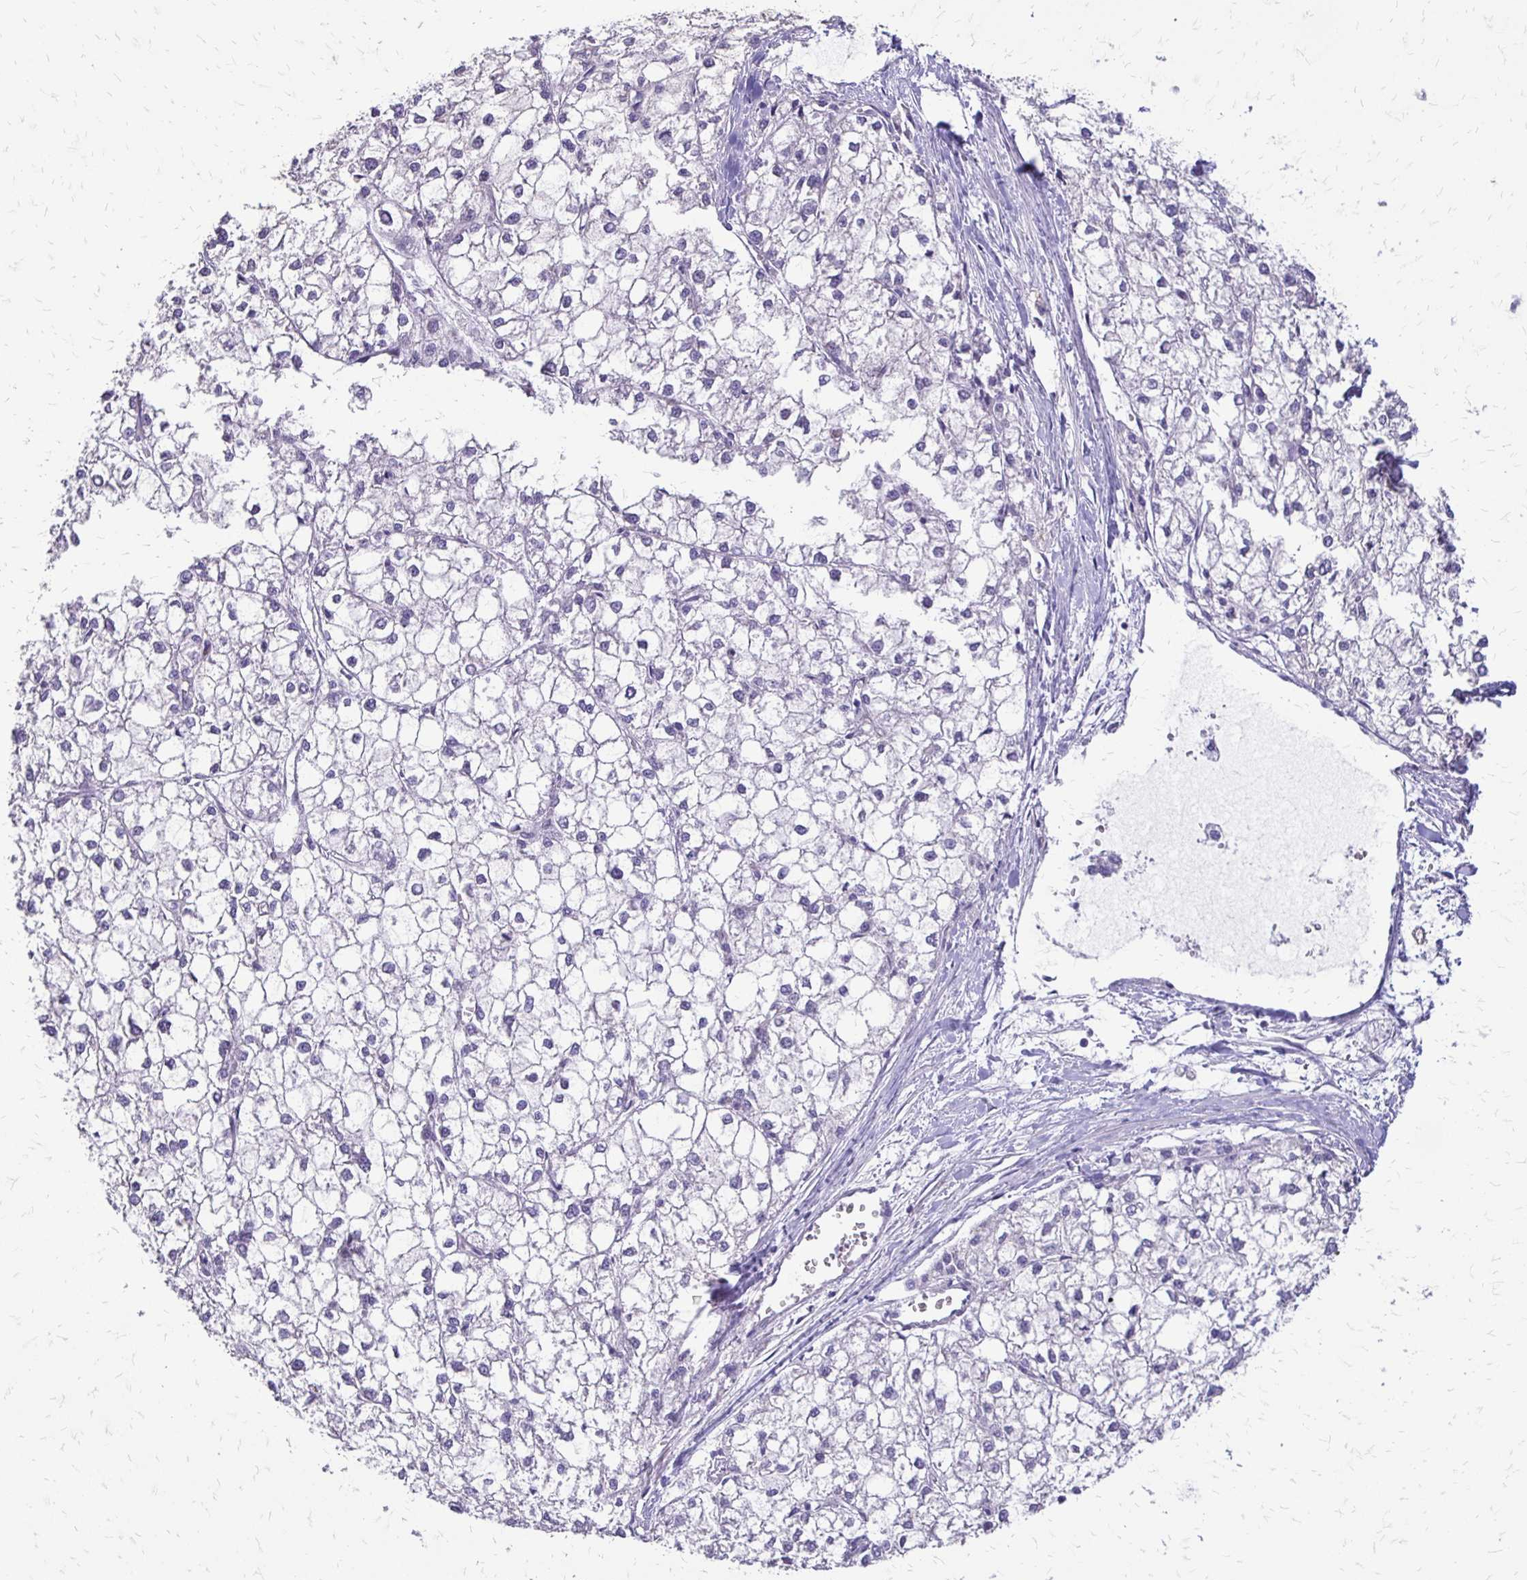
{"staining": {"intensity": "negative", "quantity": "none", "location": "none"}, "tissue": "liver cancer", "cell_type": "Tumor cells", "image_type": "cancer", "snomed": [{"axis": "morphology", "description": "Carcinoma, Hepatocellular, NOS"}, {"axis": "topography", "description": "Liver"}], "caption": "A photomicrograph of liver hepatocellular carcinoma stained for a protein demonstrates no brown staining in tumor cells. Nuclei are stained in blue.", "gene": "ALPG", "patient": {"sex": "female", "age": 43}}